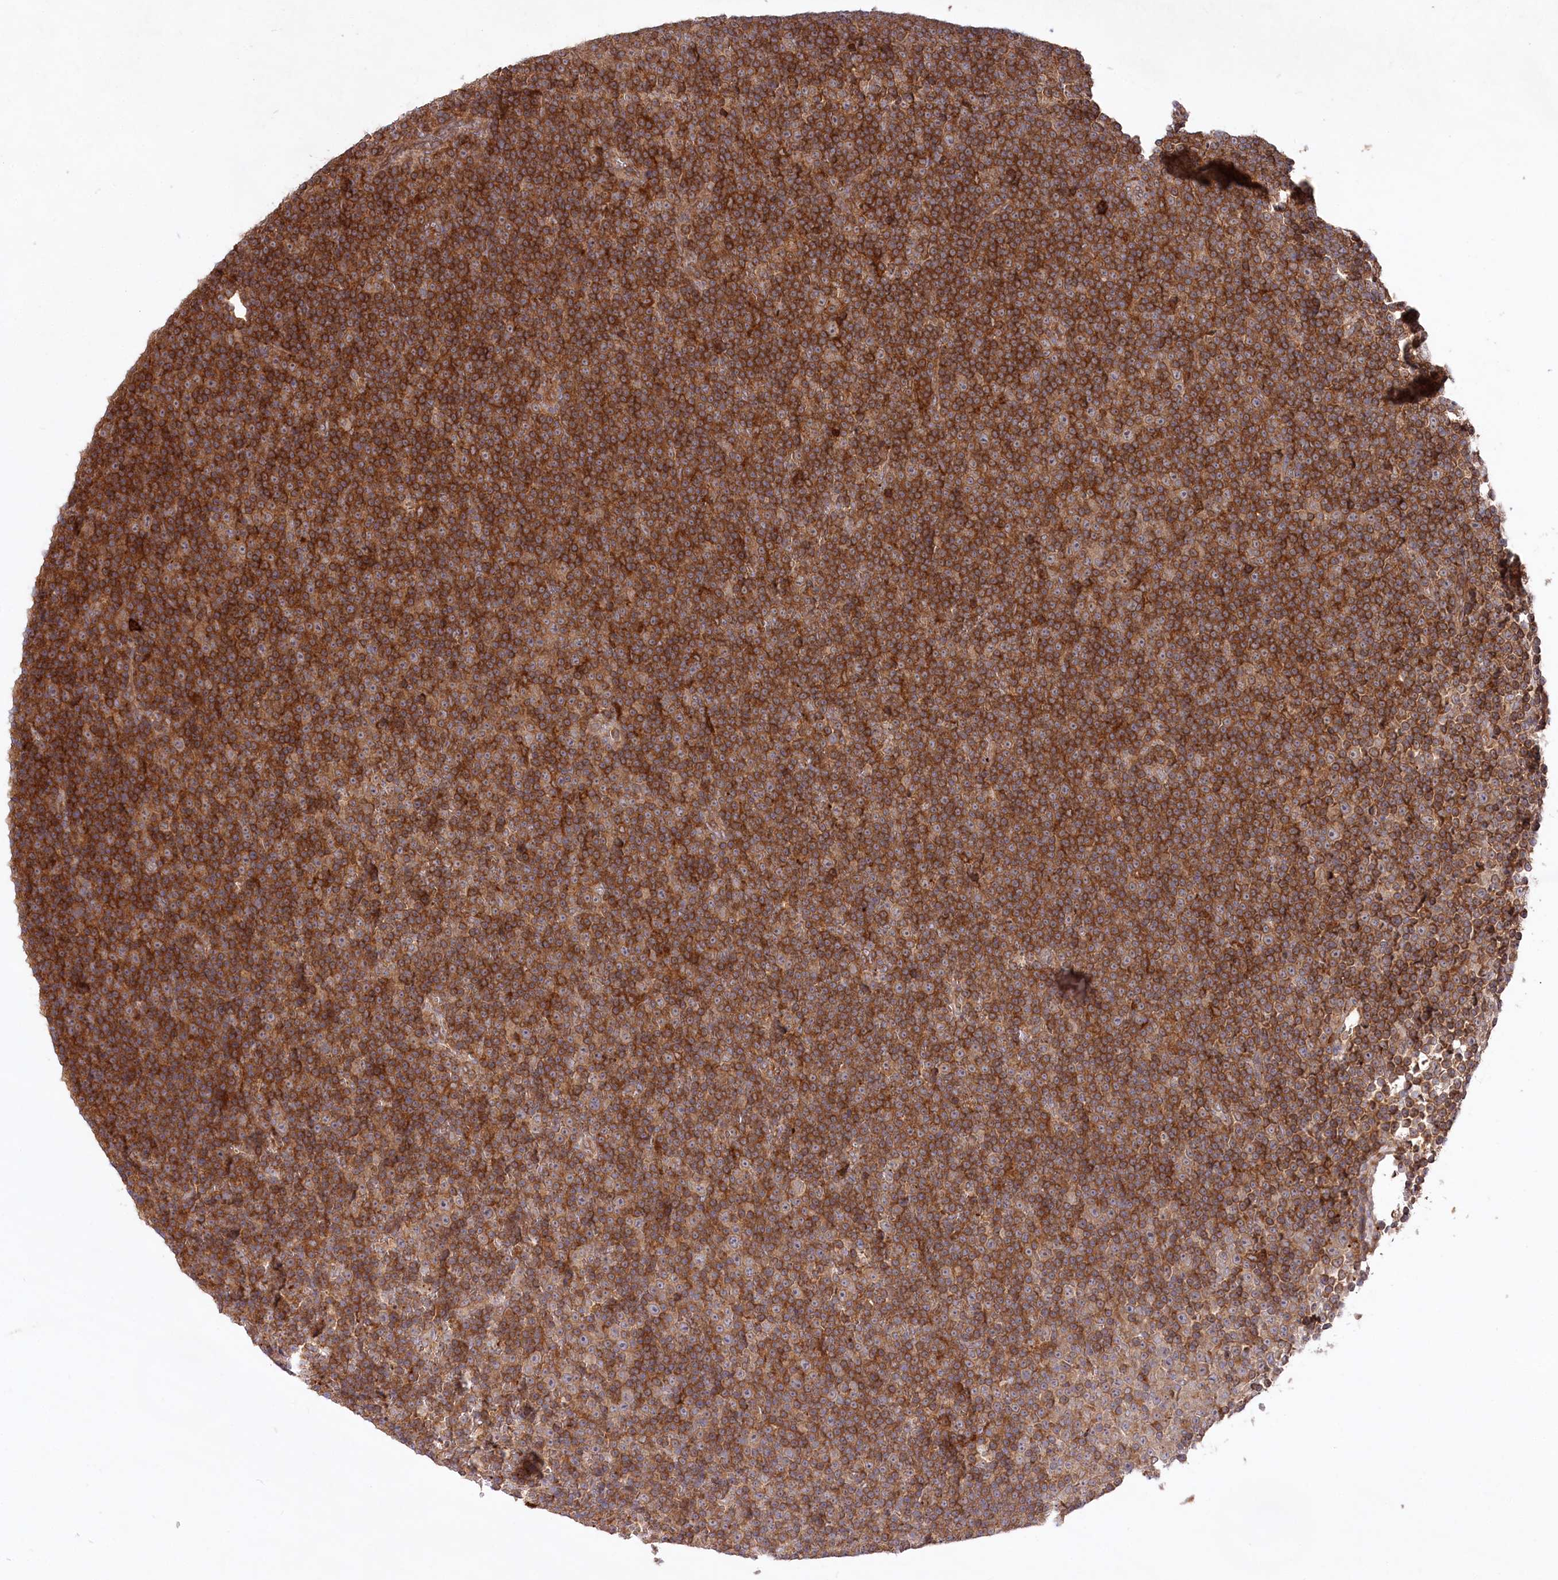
{"staining": {"intensity": "strong", "quantity": ">75%", "location": "cytoplasmic/membranous"}, "tissue": "lymphoma", "cell_type": "Tumor cells", "image_type": "cancer", "snomed": [{"axis": "morphology", "description": "Malignant lymphoma, non-Hodgkin's type, Low grade"}, {"axis": "topography", "description": "Lymph node"}], "caption": "Immunohistochemistry of human lymphoma displays high levels of strong cytoplasmic/membranous positivity in approximately >75% of tumor cells. The protein of interest is shown in brown color, while the nuclei are stained blue.", "gene": "PPP1R21", "patient": {"sex": "female", "age": 67}}